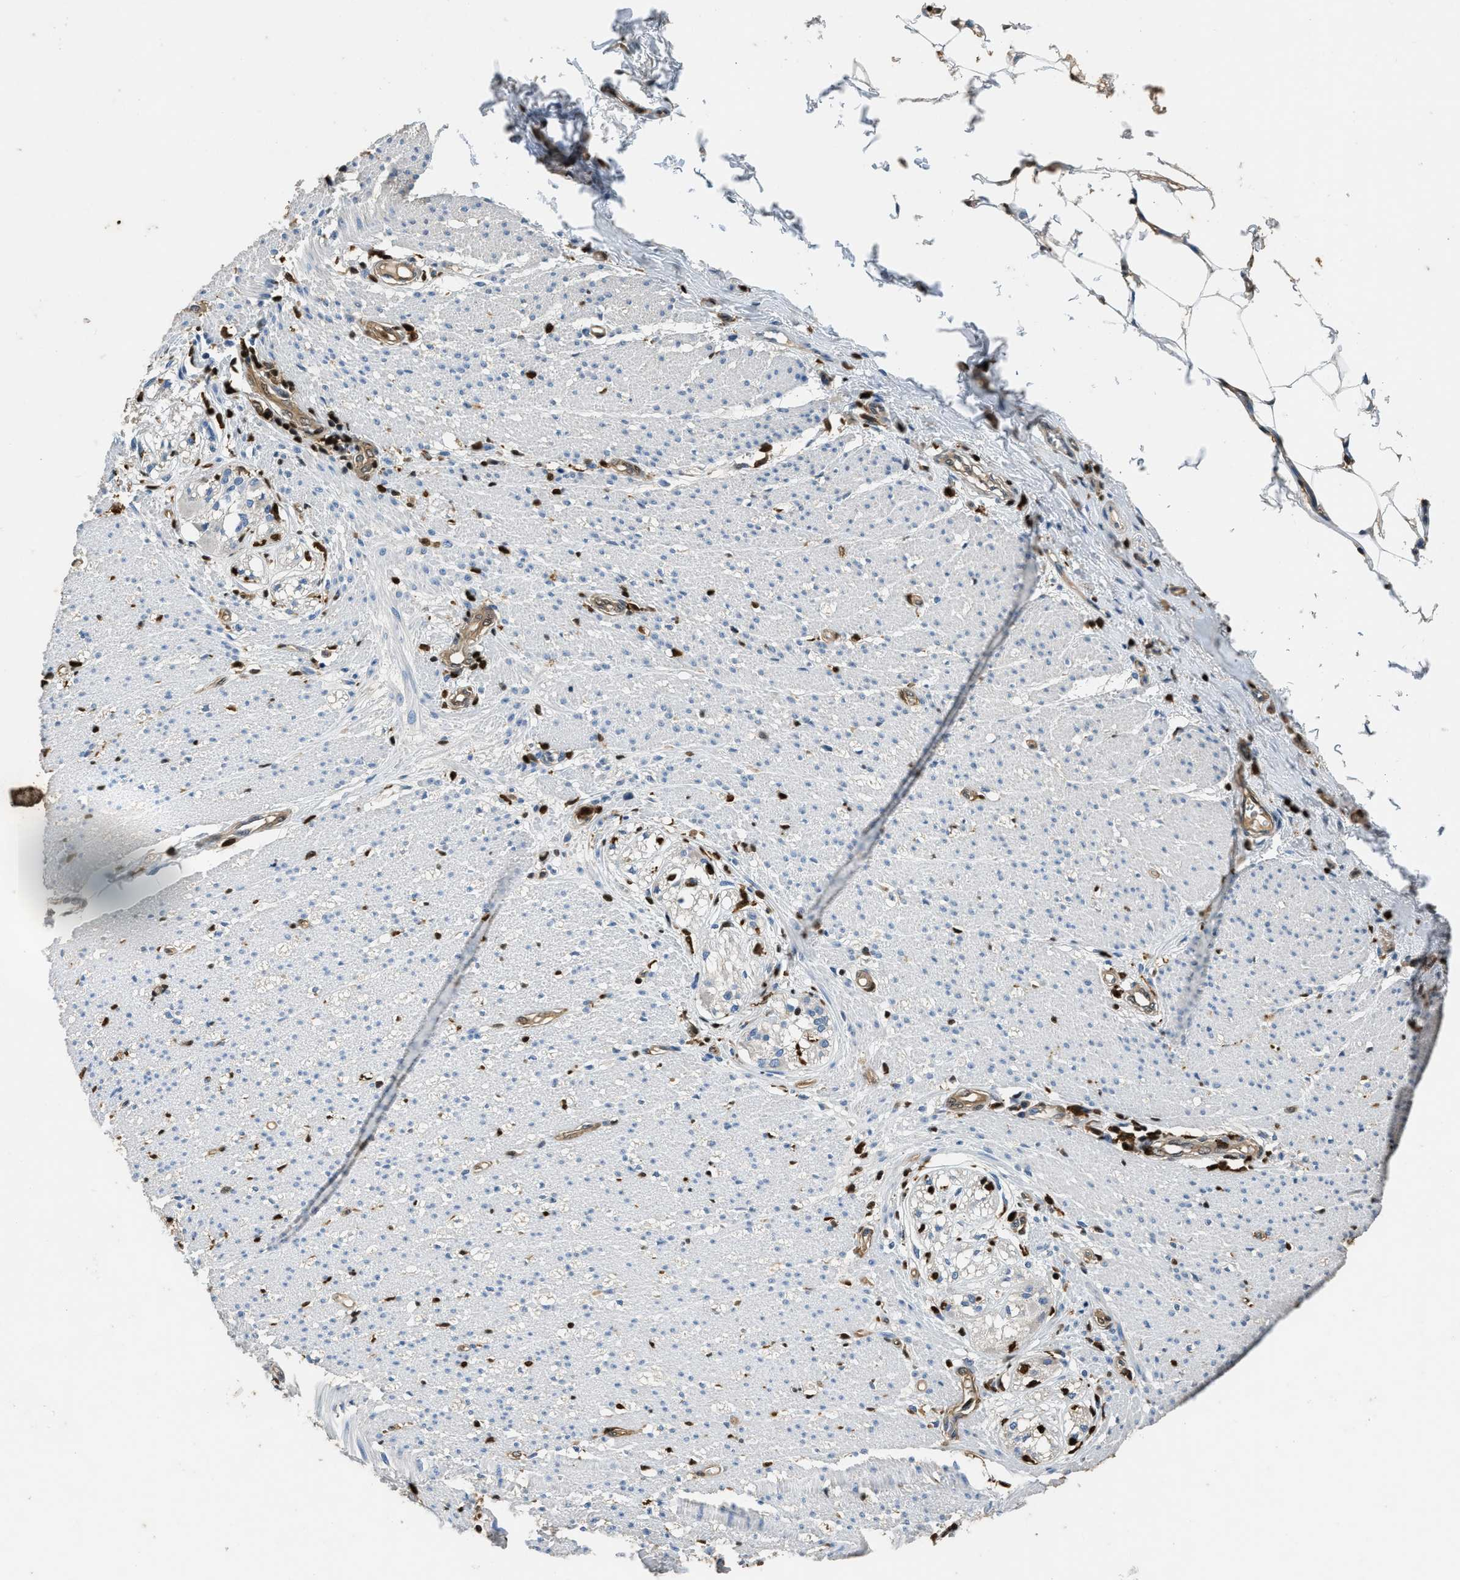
{"staining": {"intensity": "negative", "quantity": "none", "location": "none"}, "tissue": "smooth muscle", "cell_type": "Smooth muscle cells", "image_type": "normal", "snomed": [{"axis": "morphology", "description": "Normal tissue, NOS"}, {"axis": "morphology", "description": "Adenocarcinoma, NOS"}, {"axis": "topography", "description": "Colon"}, {"axis": "topography", "description": "Peripheral nerve tissue"}], "caption": "A high-resolution image shows immunohistochemistry staining of unremarkable smooth muscle, which reveals no significant expression in smooth muscle cells.", "gene": "ARHGDIB", "patient": {"sex": "male", "age": 14}}